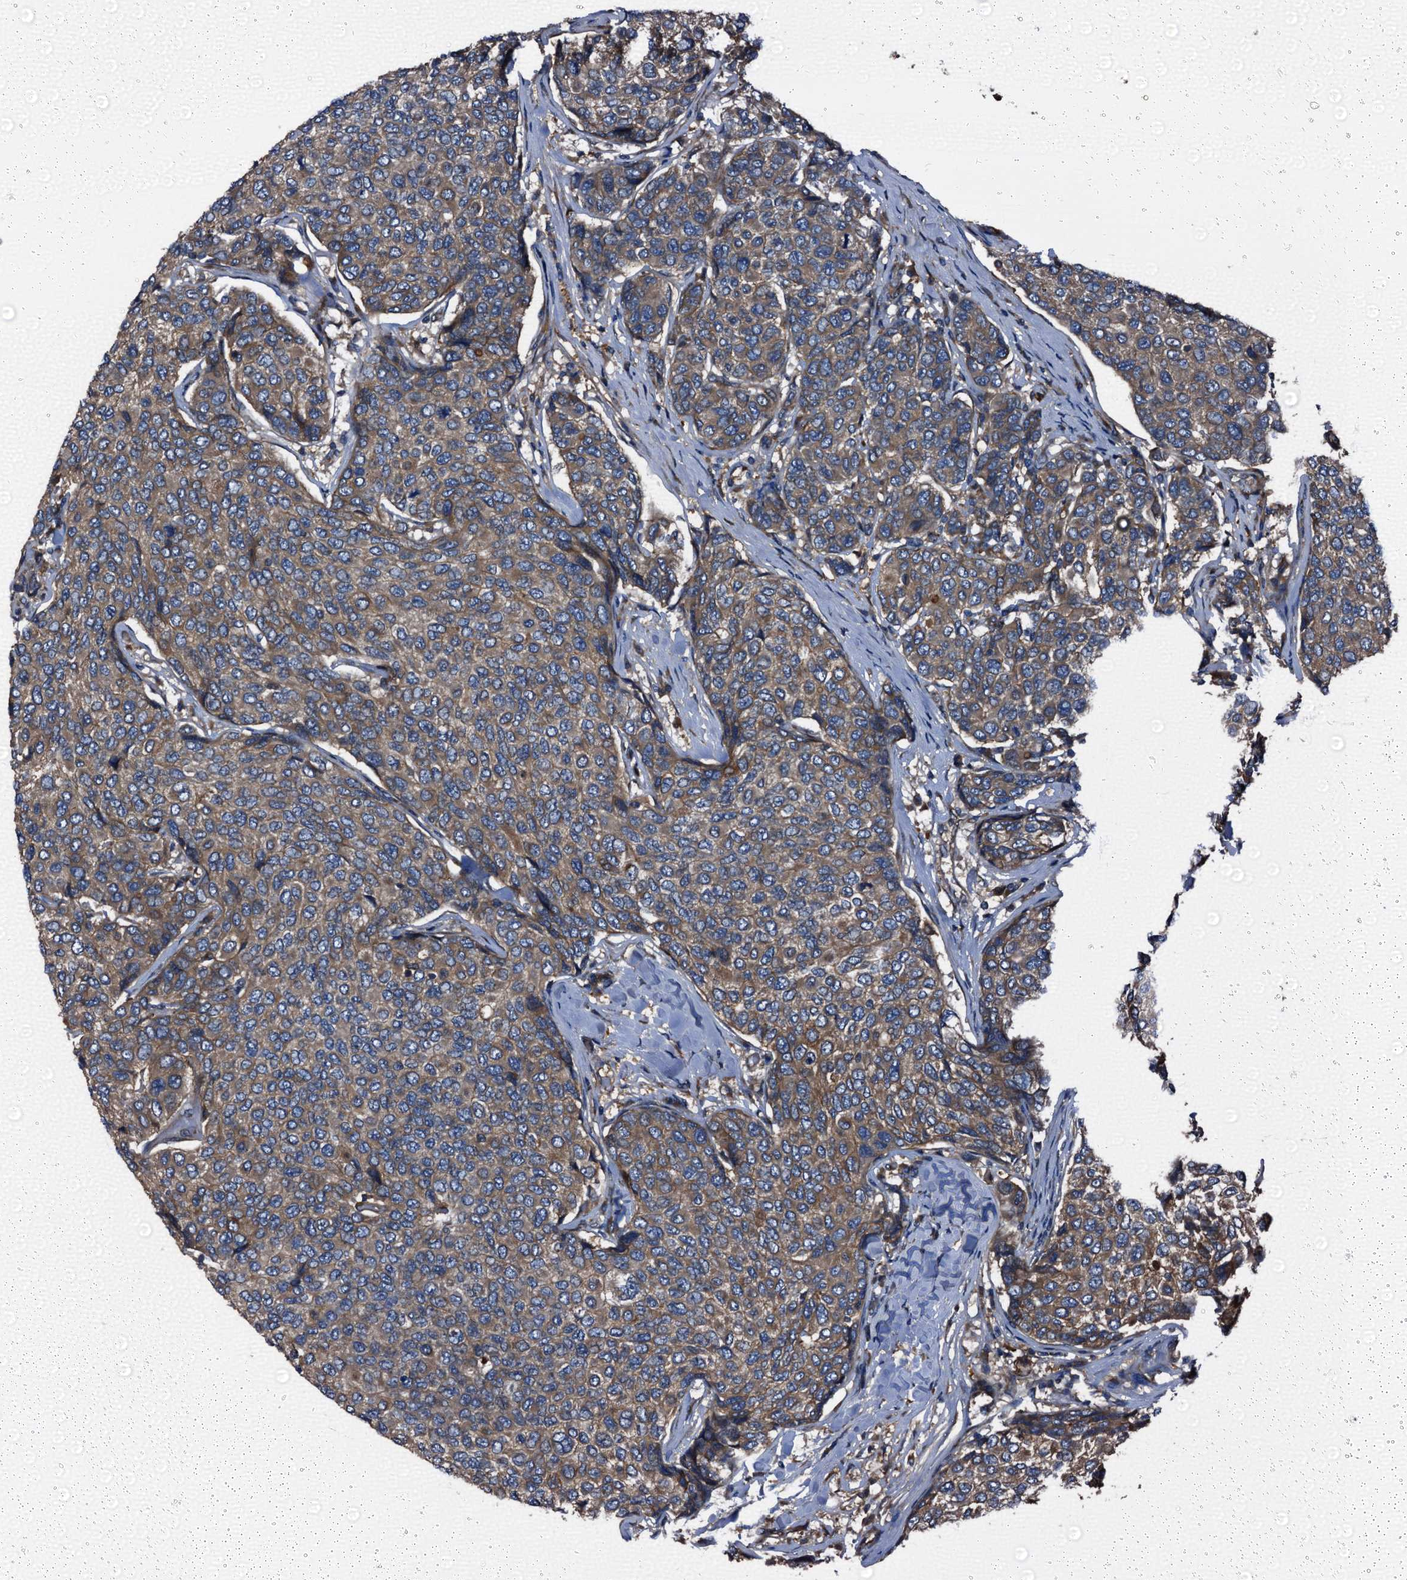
{"staining": {"intensity": "moderate", "quantity": "25%-75%", "location": "cytoplasmic/membranous"}, "tissue": "breast cancer", "cell_type": "Tumor cells", "image_type": "cancer", "snomed": [{"axis": "morphology", "description": "Duct carcinoma"}, {"axis": "topography", "description": "Breast"}], "caption": "High-power microscopy captured an IHC image of invasive ductal carcinoma (breast), revealing moderate cytoplasmic/membranous staining in approximately 25%-75% of tumor cells.", "gene": "PEX5", "patient": {"sex": "female", "age": 55}}